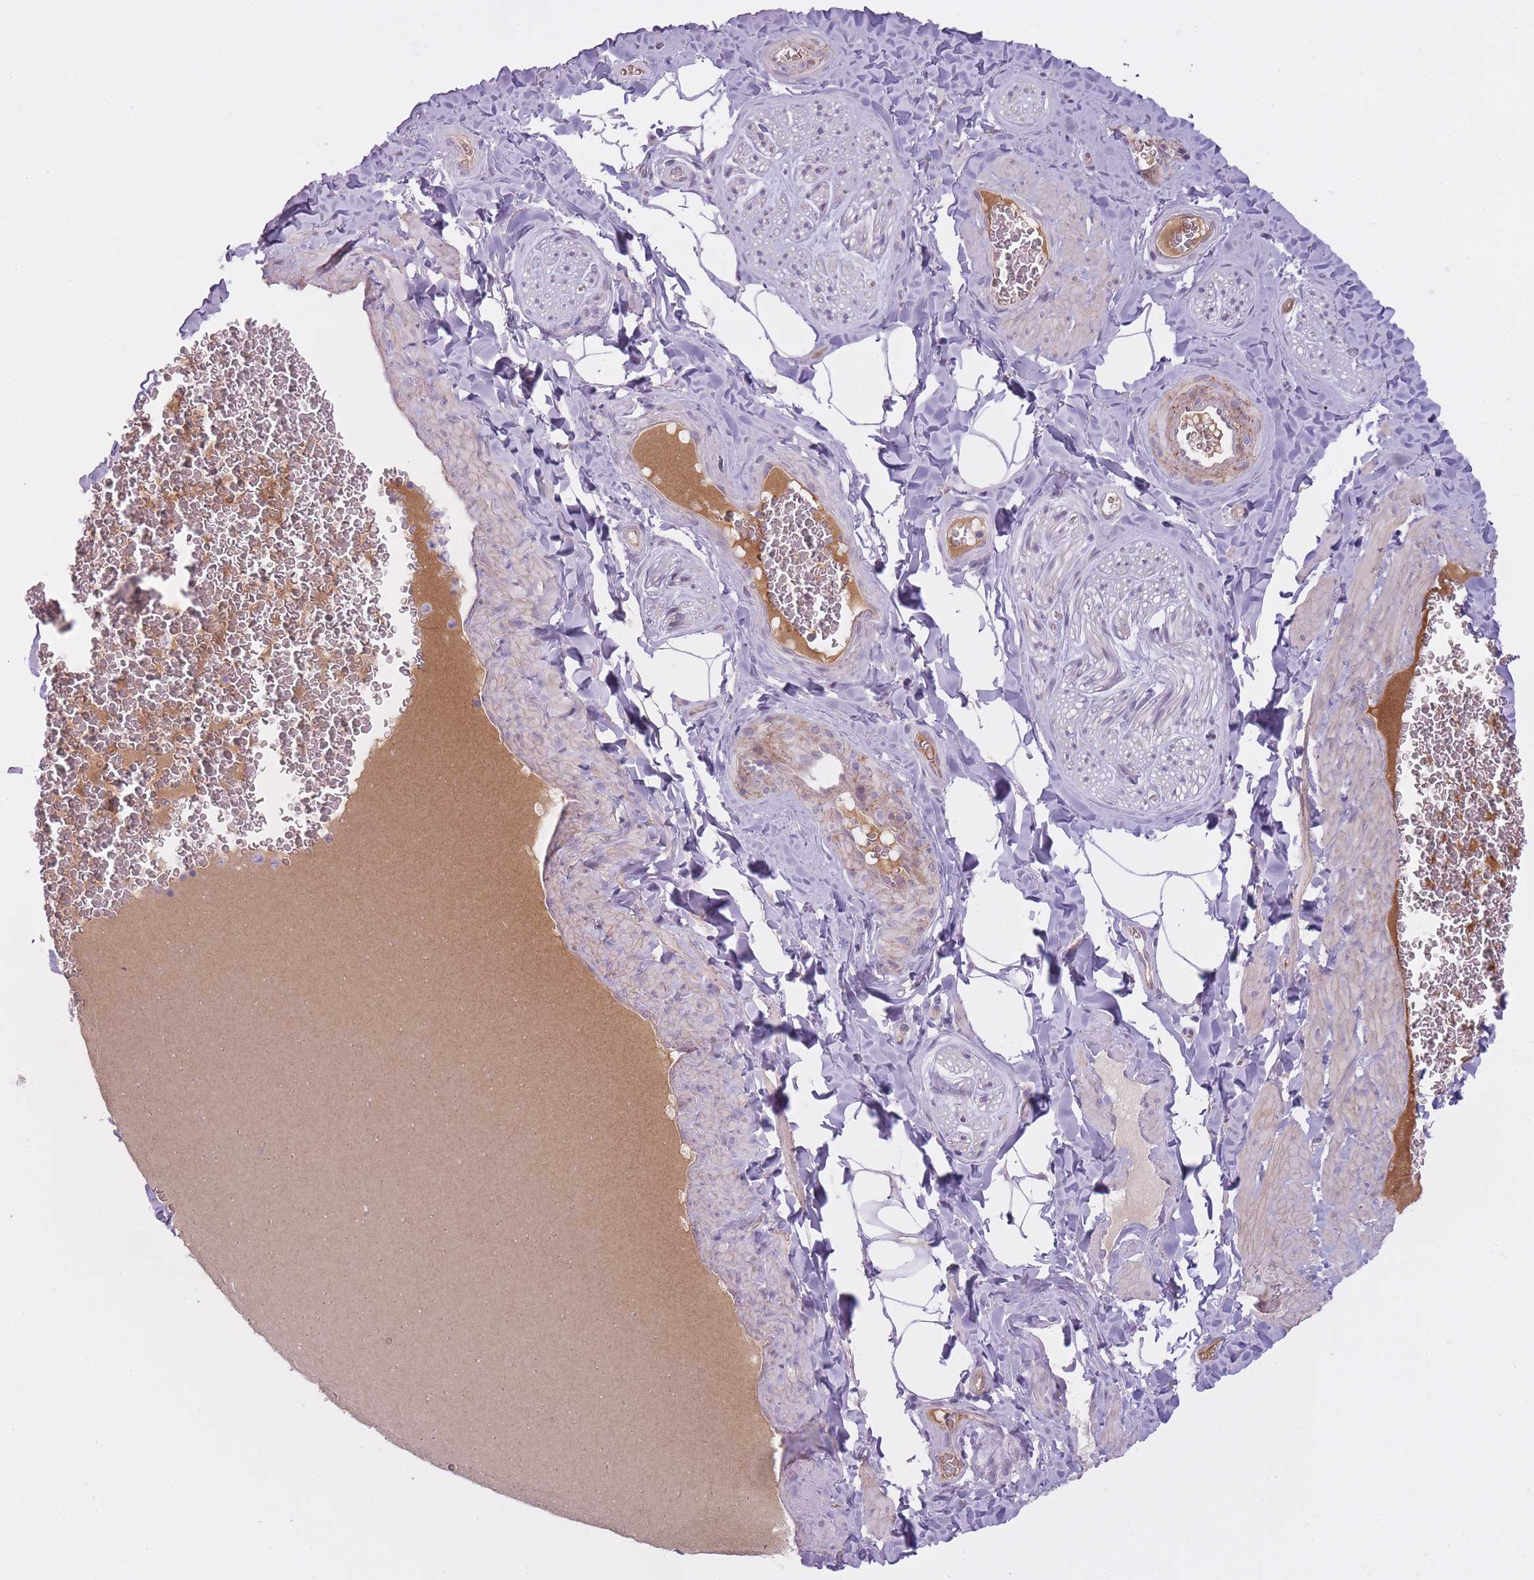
{"staining": {"intensity": "negative", "quantity": "none", "location": "none"}, "tissue": "adipose tissue", "cell_type": "Adipocytes", "image_type": "normal", "snomed": [{"axis": "morphology", "description": "Normal tissue, NOS"}, {"axis": "topography", "description": "Soft tissue"}, {"axis": "topography", "description": "Adipose tissue"}, {"axis": "topography", "description": "Vascular tissue"}, {"axis": "topography", "description": "Peripheral nerve tissue"}], "caption": "Adipocytes show no significant protein staining in benign adipose tissue. (Brightfield microscopy of DAB IHC at high magnification).", "gene": "PGRMC2", "patient": {"sex": "male", "age": 46}}